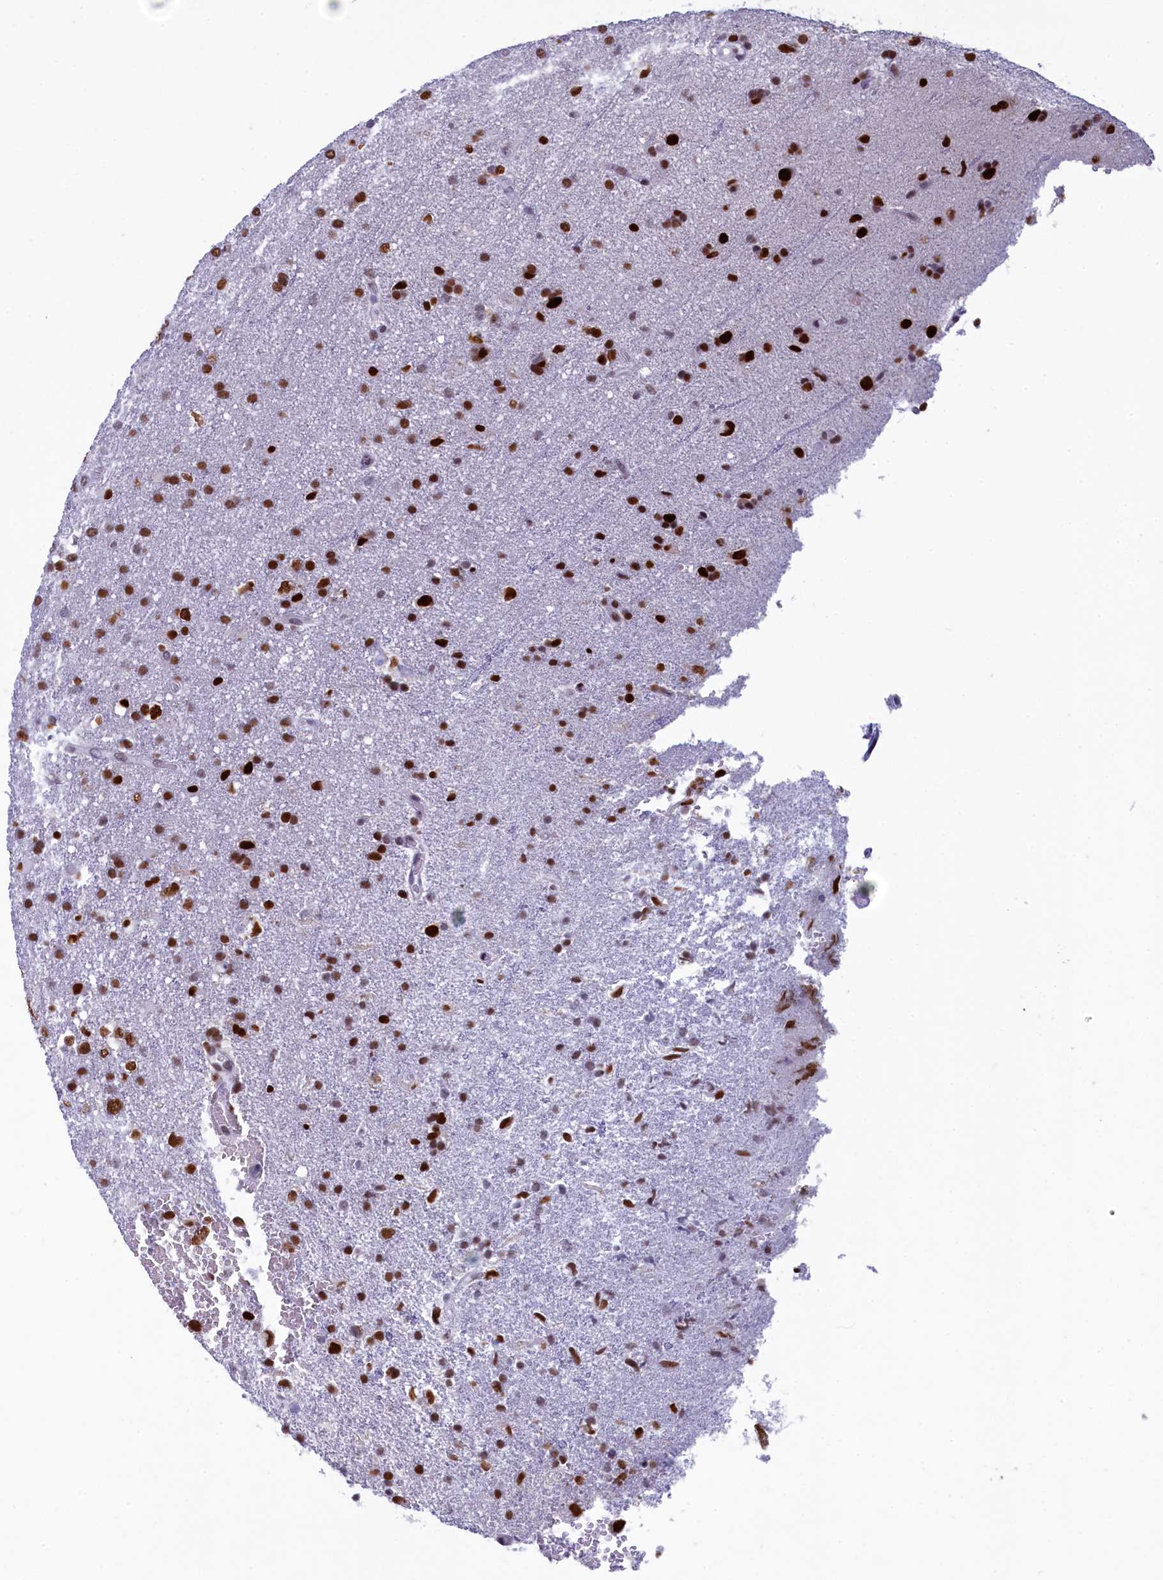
{"staining": {"intensity": "strong", "quantity": ">75%", "location": "nuclear"}, "tissue": "glioma", "cell_type": "Tumor cells", "image_type": "cancer", "snomed": [{"axis": "morphology", "description": "Glioma, malignant, High grade"}, {"axis": "topography", "description": "Brain"}], "caption": "High-power microscopy captured an immunohistochemistry (IHC) image of malignant glioma (high-grade), revealing strong nuclear positivity in approximately >75% of tumor cells. (DAB (3,3'-diaminobenzidine) IHC with brightfield microscopy, high magnification).", "gene": "SUGP2", "patient": {"sex": "male", "age": 61}}